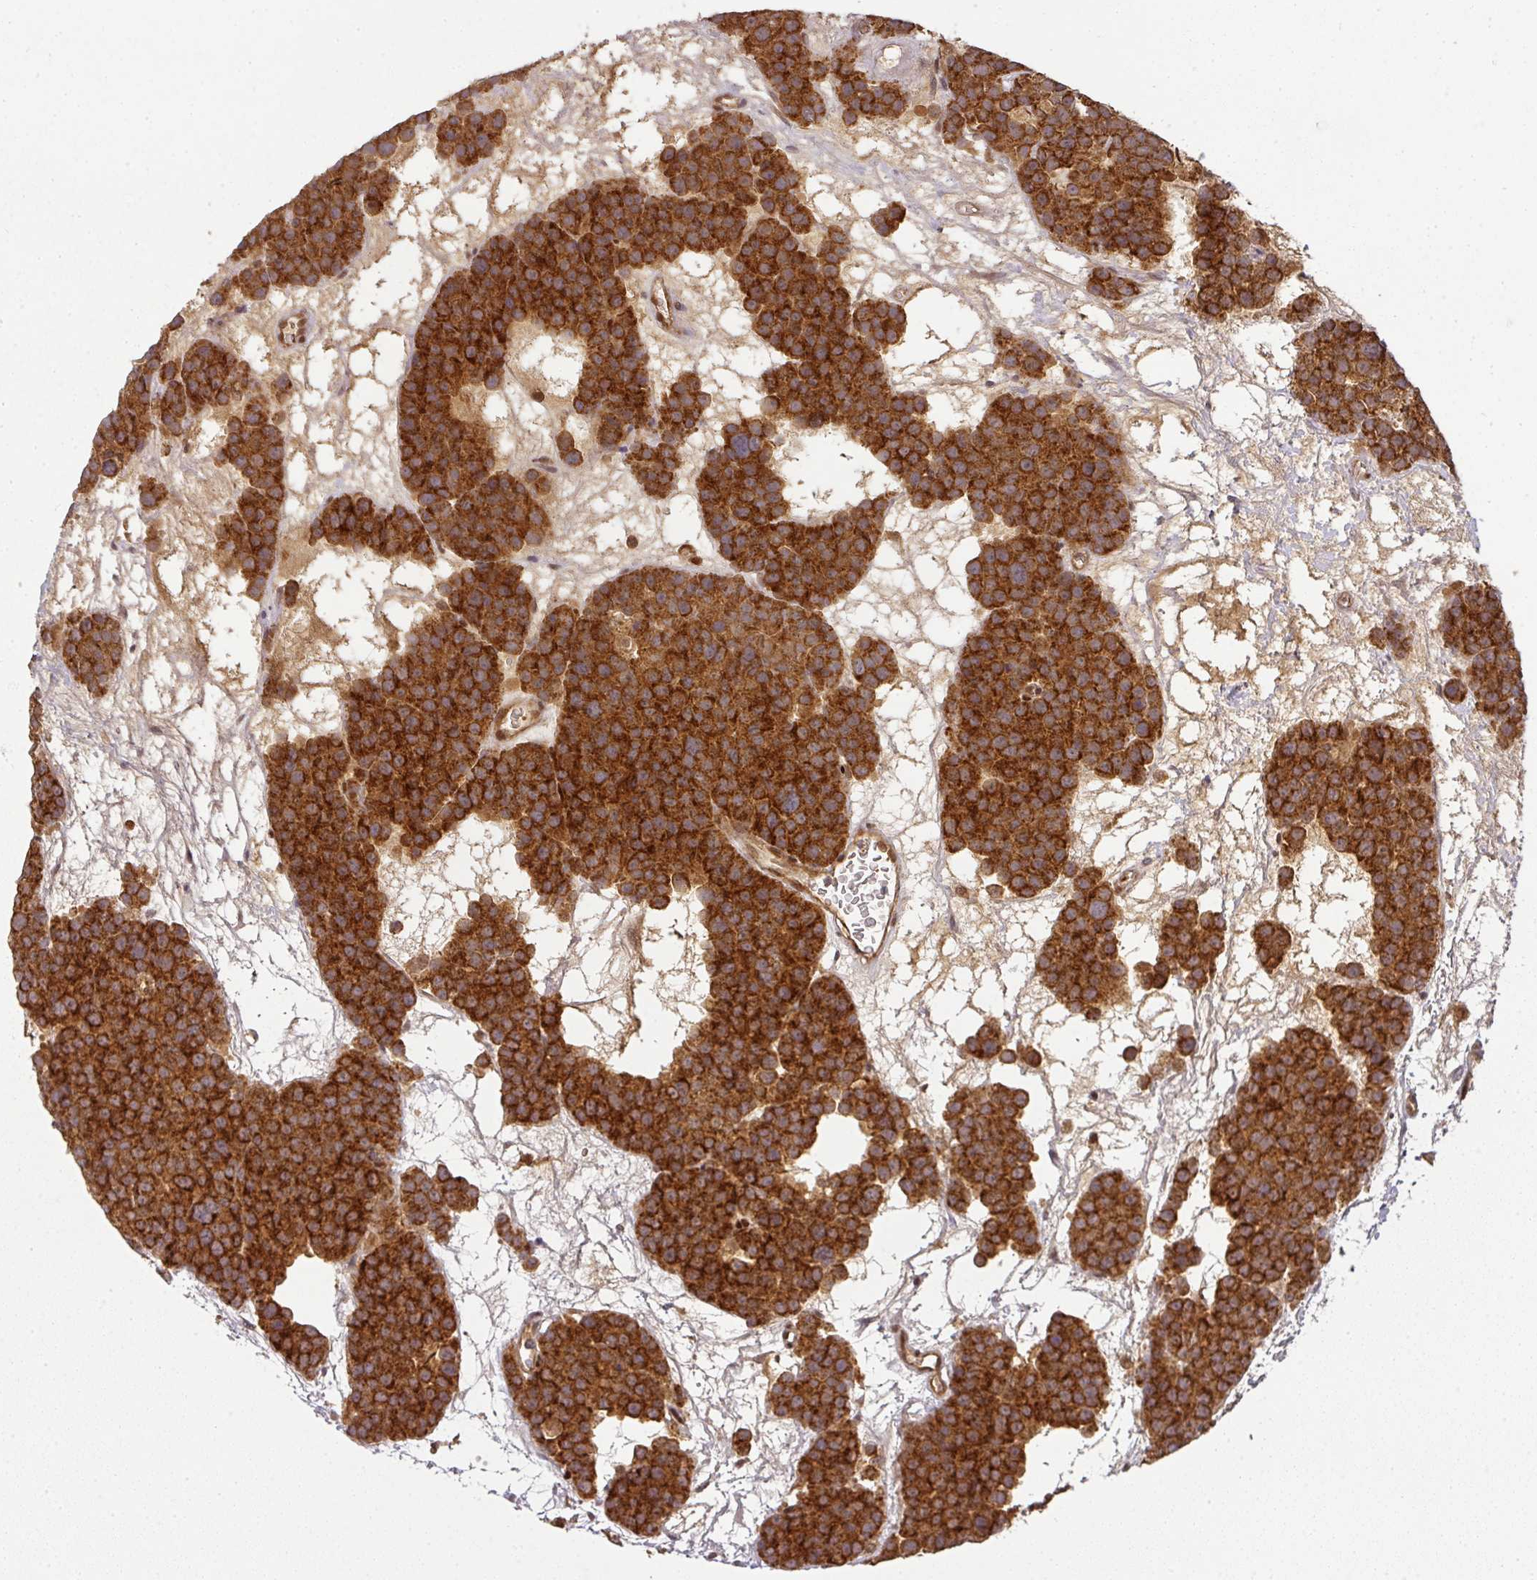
{"staining": {"intensity": "strong", "quantity": ">75%", "location": "cytoplasmic/membranous"}, "tissue": "testis cancer", "cell_type": "Tumor cells", "image_type": "cancer", "snomed": [{"axis": "morphology", "description": "Seminoma, NOS"}, {"axis": "topography", "description": "Testis"}], "caption": "Strong cytoplasmic/membranous protein positivity is appreciated in about >75% of tumor cells in seminoma (testis). The protein is stained brown, and the nuclei are stained in blue (DAB (3,3'-diaminobenzidine) IHC with brightfield microscopy, high magnification).", "gene": "MALSU1", "patient": {"sex": "male", "age": 71}}